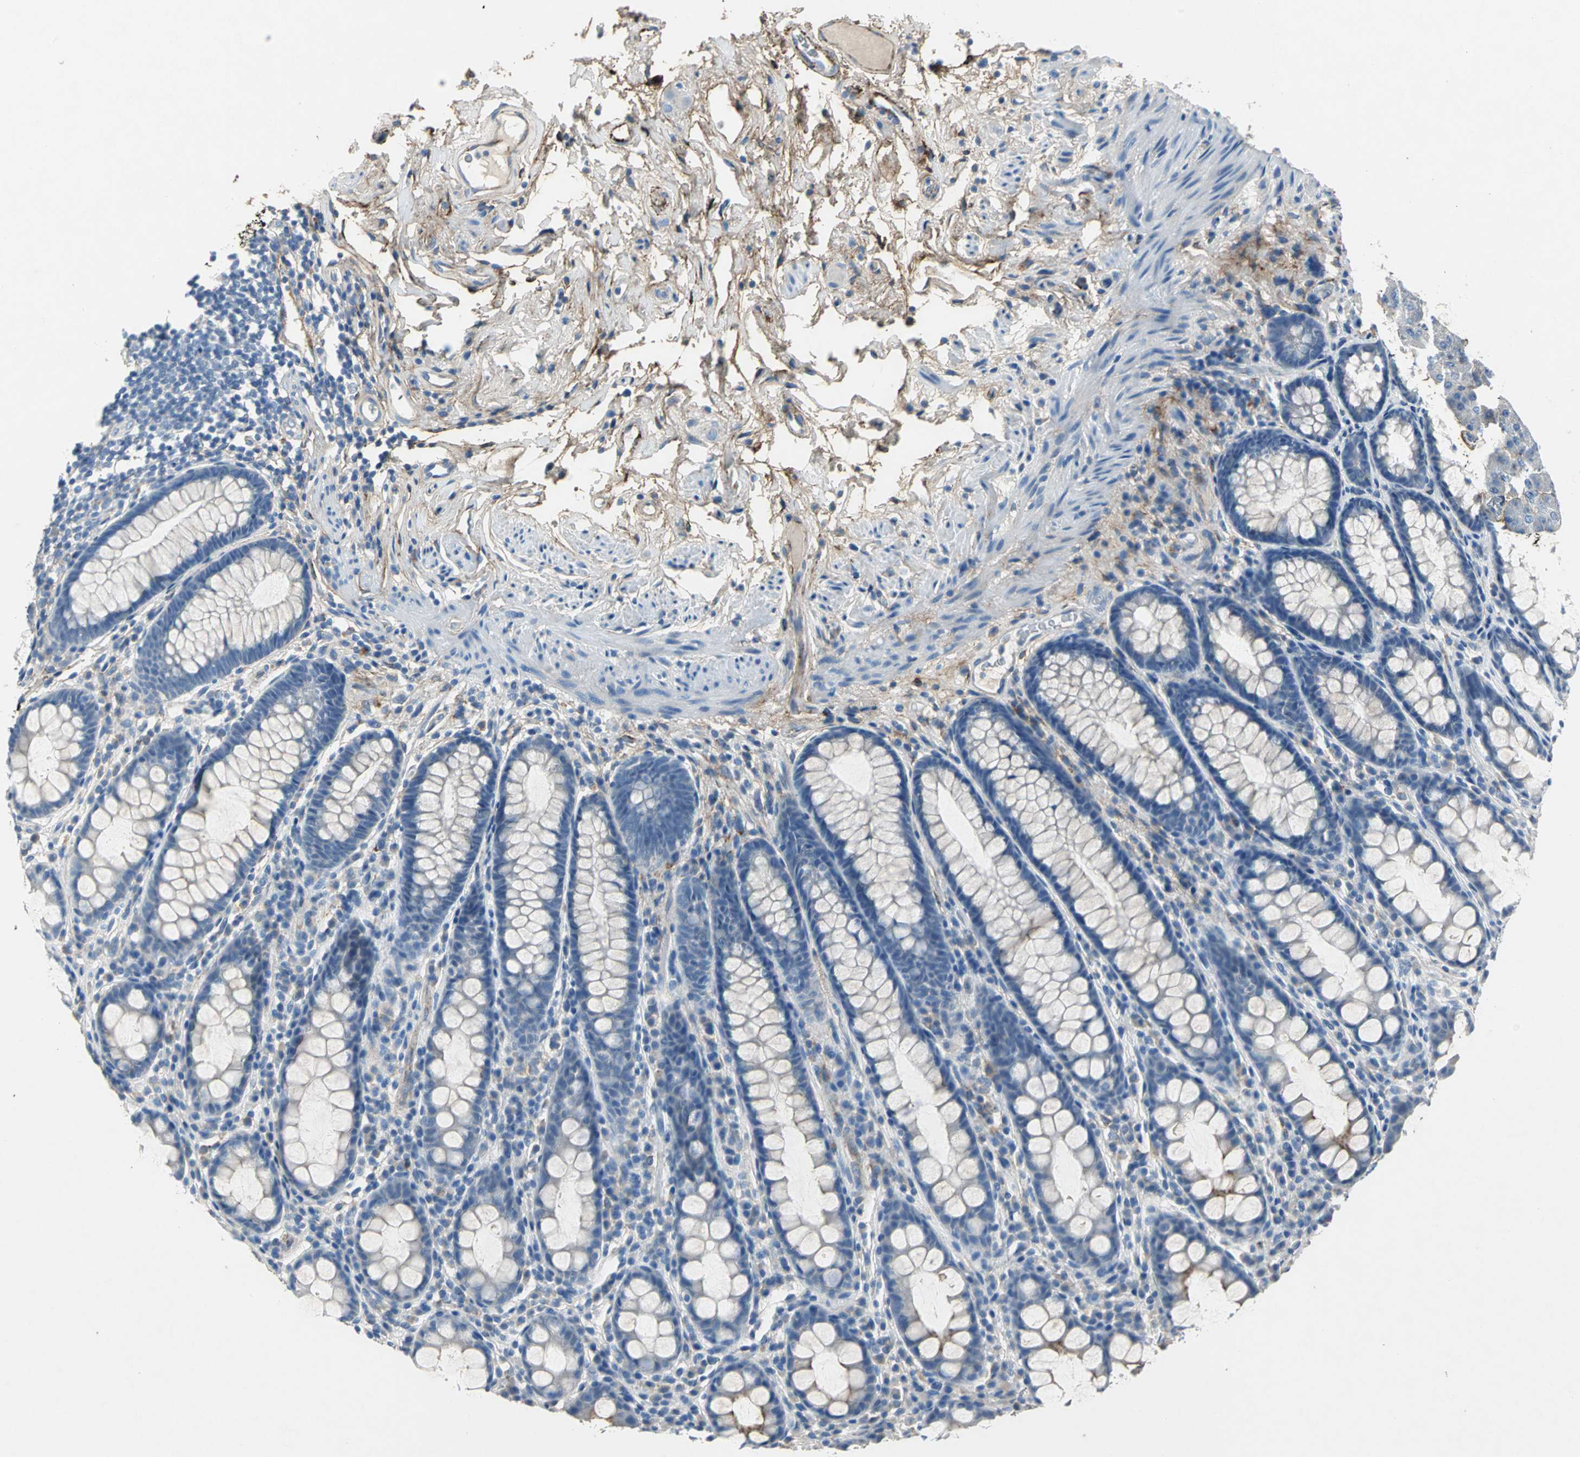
{"staining": {"intensity": "negative", "quantity": "none", "location": "none"}, "tissue": "rectum", "cell_type": "Glandular cells", "image_type": "normal", "snomed": [{"axis": "morphology", "description": "Normal tissue, NOS"}, {"axis": "topography", "description": "Rectum"}], "caption": "IHC of unremarkable human rectum shows no staining in glandular cells.", "gene": "EFNB3", "patient": {"sex": "male", "age": 92}}